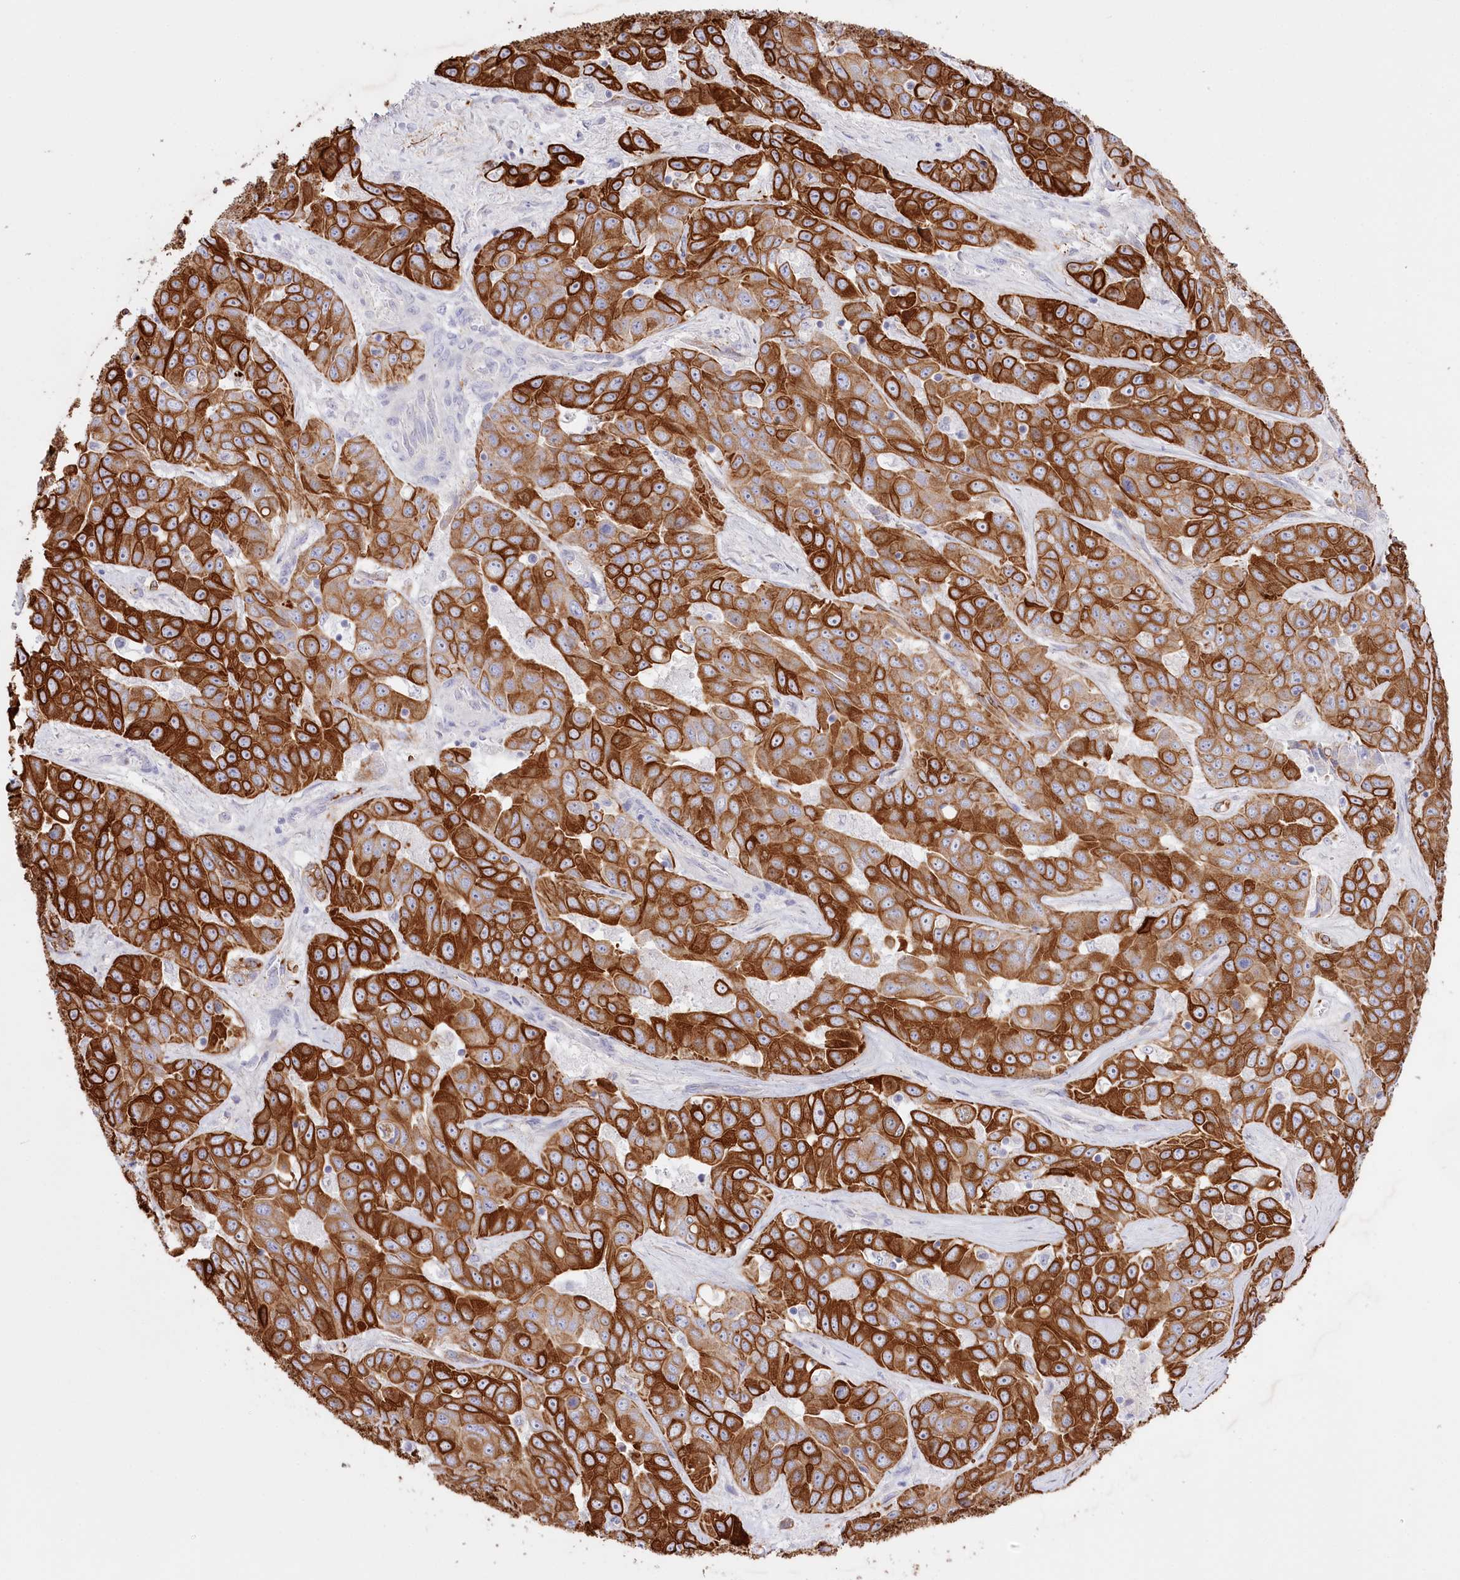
{"staining": {"intensity": "strong", "quantity": ">75%", "location": "cytoplasmic/membranous"}, "tissue": "liver cancer", "cell_type": "Tumor cells", "image_type": "cancer", "snomed": [{"axis": "morphology", "description": "Cholangiocarcinoma"}, {"axis": "topography", "description": "Liver"}], "caption": "An image of human cholangiocarcinoma (liver) stained for a protein reveals strong cytoplasmic/membranous brown staining in tumor cells.", "gene": "SLC39A10", "patient": {"sex": "female", "age": 52}}